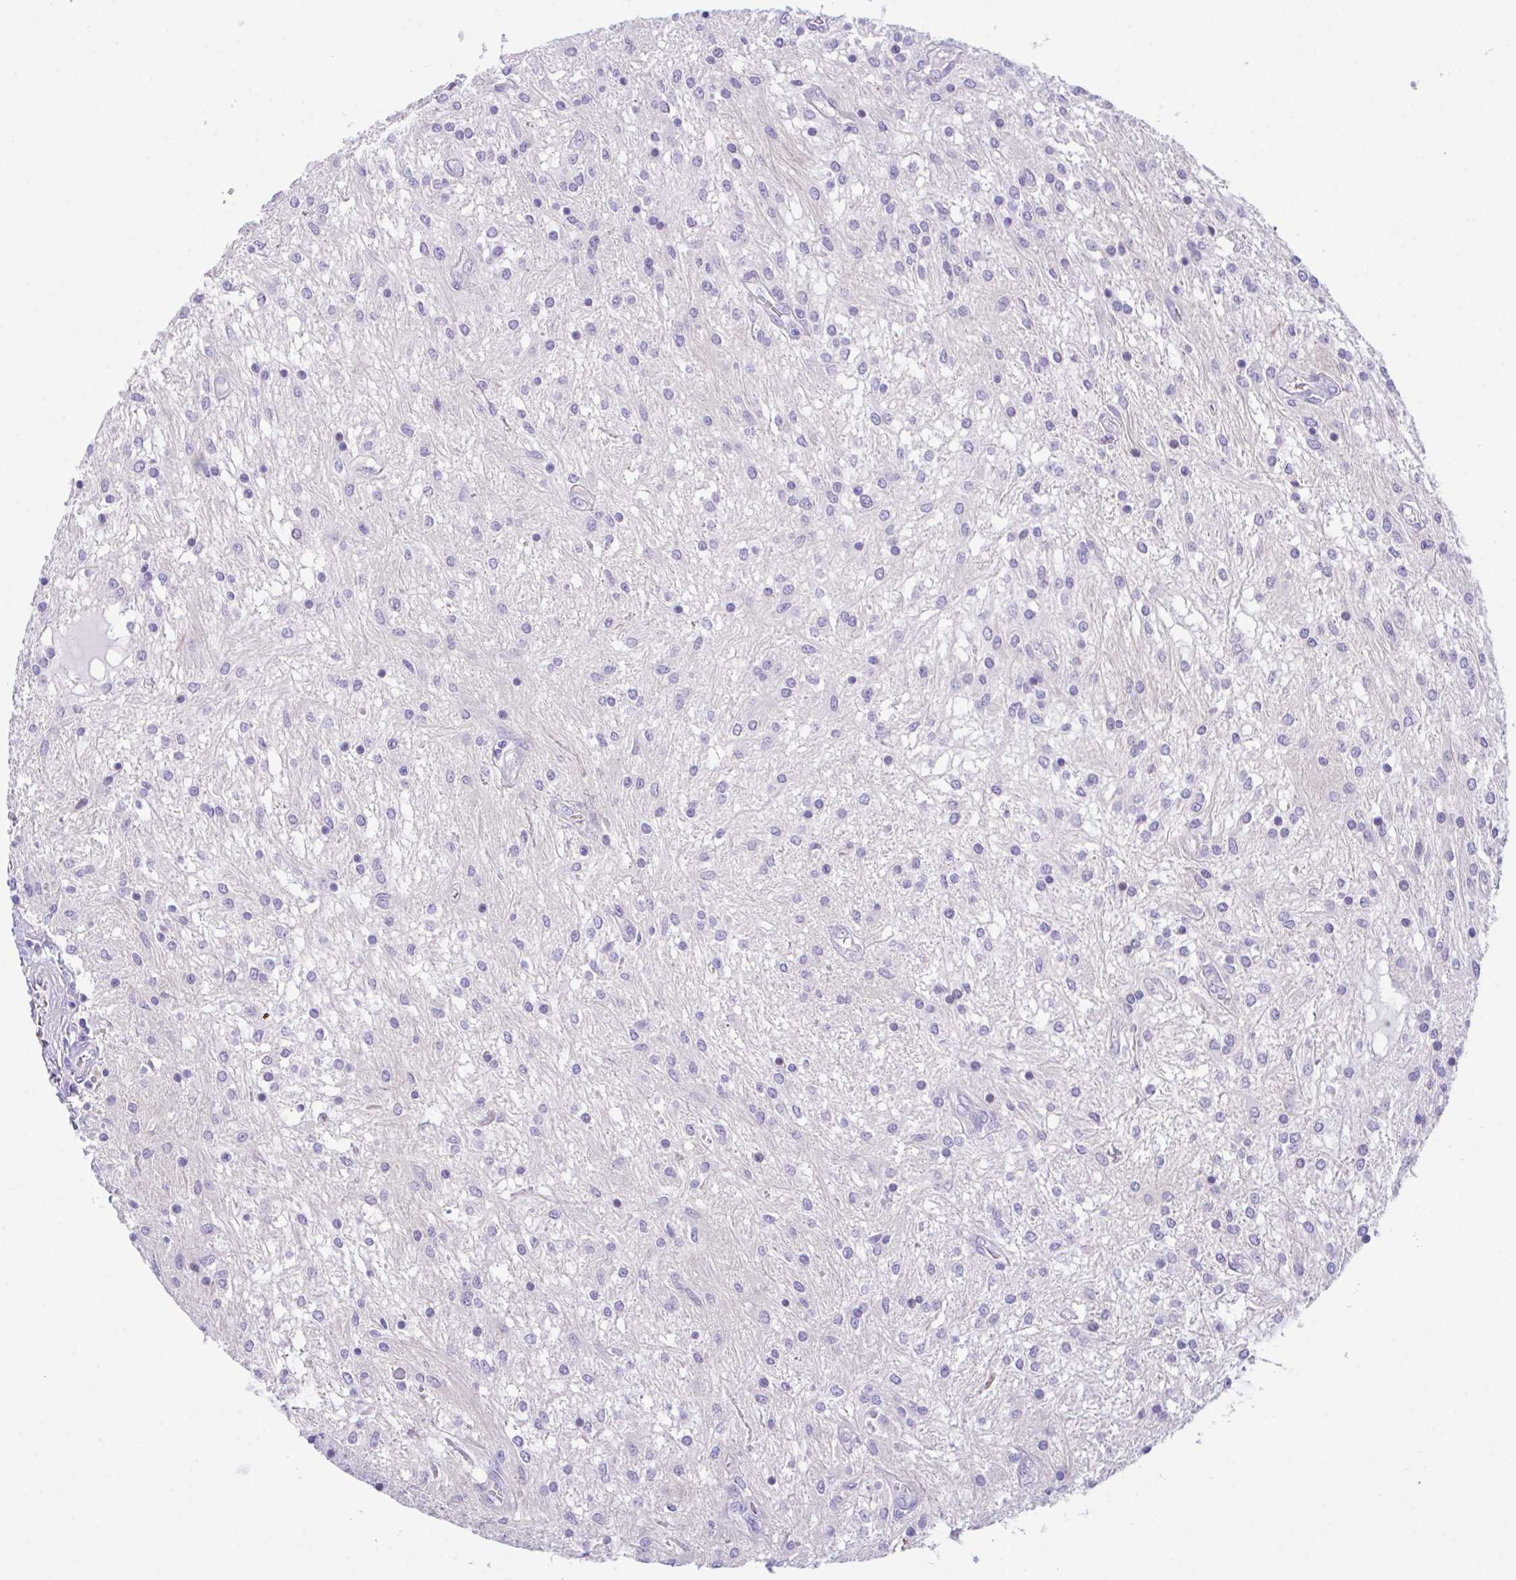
{"staining": {"intensity": "negative", "quantity": "none", "location": "none"}, "tissue": "glioma", "cell_type": "Tumor cells", "image_type": "cancer", "snomed": [{"axis": "morphology", "description": "Glioma, malignant, Low grade"}, {"axis": "topography", "description": "Cerebellum"}], "caption": "Protein analysis of glioma displays no significant staining in tumor cells.", "gene": "SLC16A6", "patient": {"sex": "female", "age": 14}}